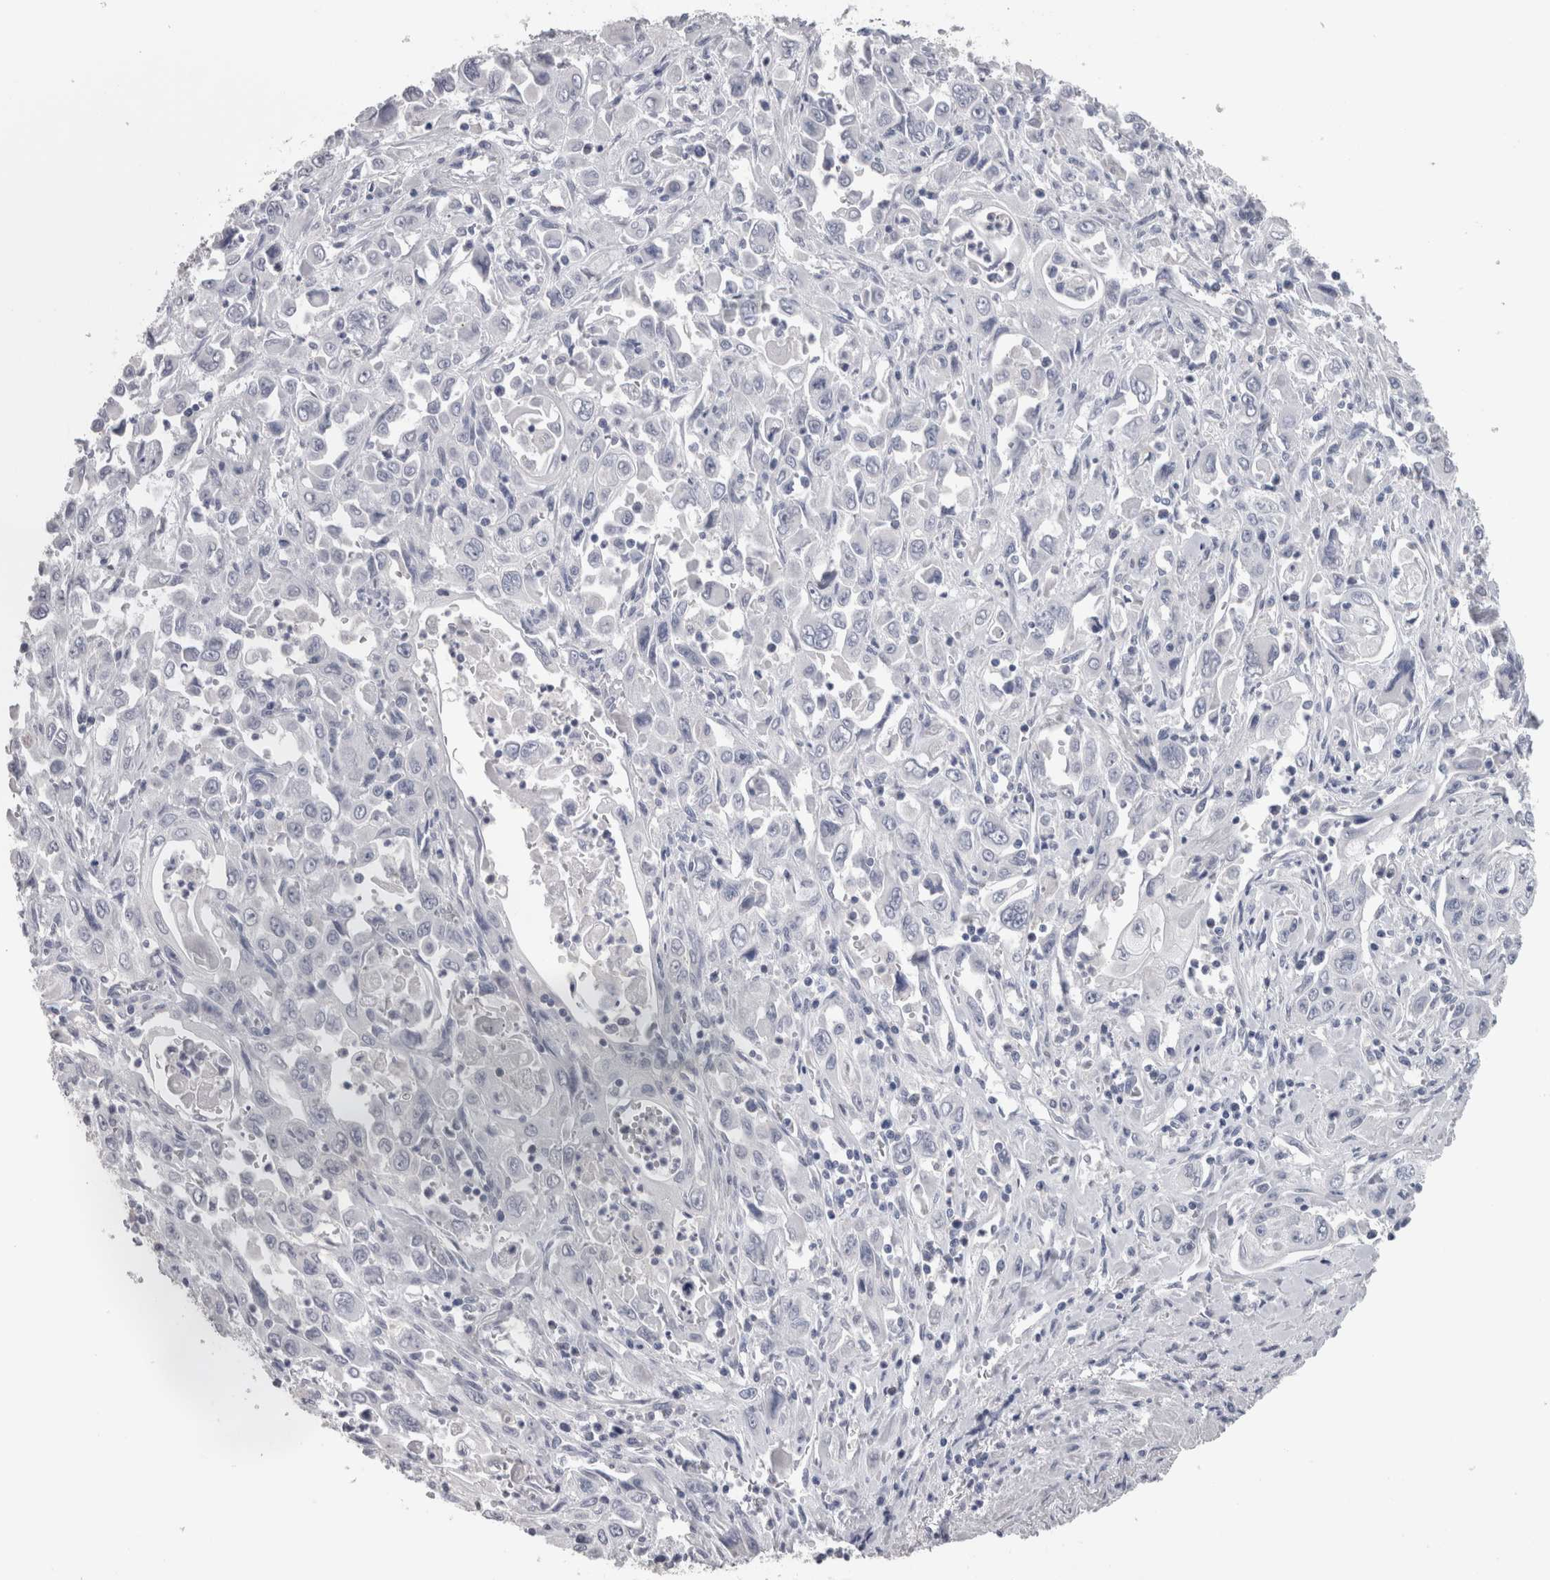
{"staining": {"intensity": "negative", "quantity": "none", "location": "none"}, "tissue": "pancreatic cancer", "cell_type": "Tumor cells", "image_type": "cancer", "snomed": [{"axis": "morphology", "description": "Adenocarcinoma, NOS"}, {"axis": "topography", "description": "Pancreas"}], "caption": "The micrograph exhibits no staining of tumor cells in pancreatic cancer (adenocarcinoma).", "gene": "CA8", "patient": {"sex": "male", "age": 70}}